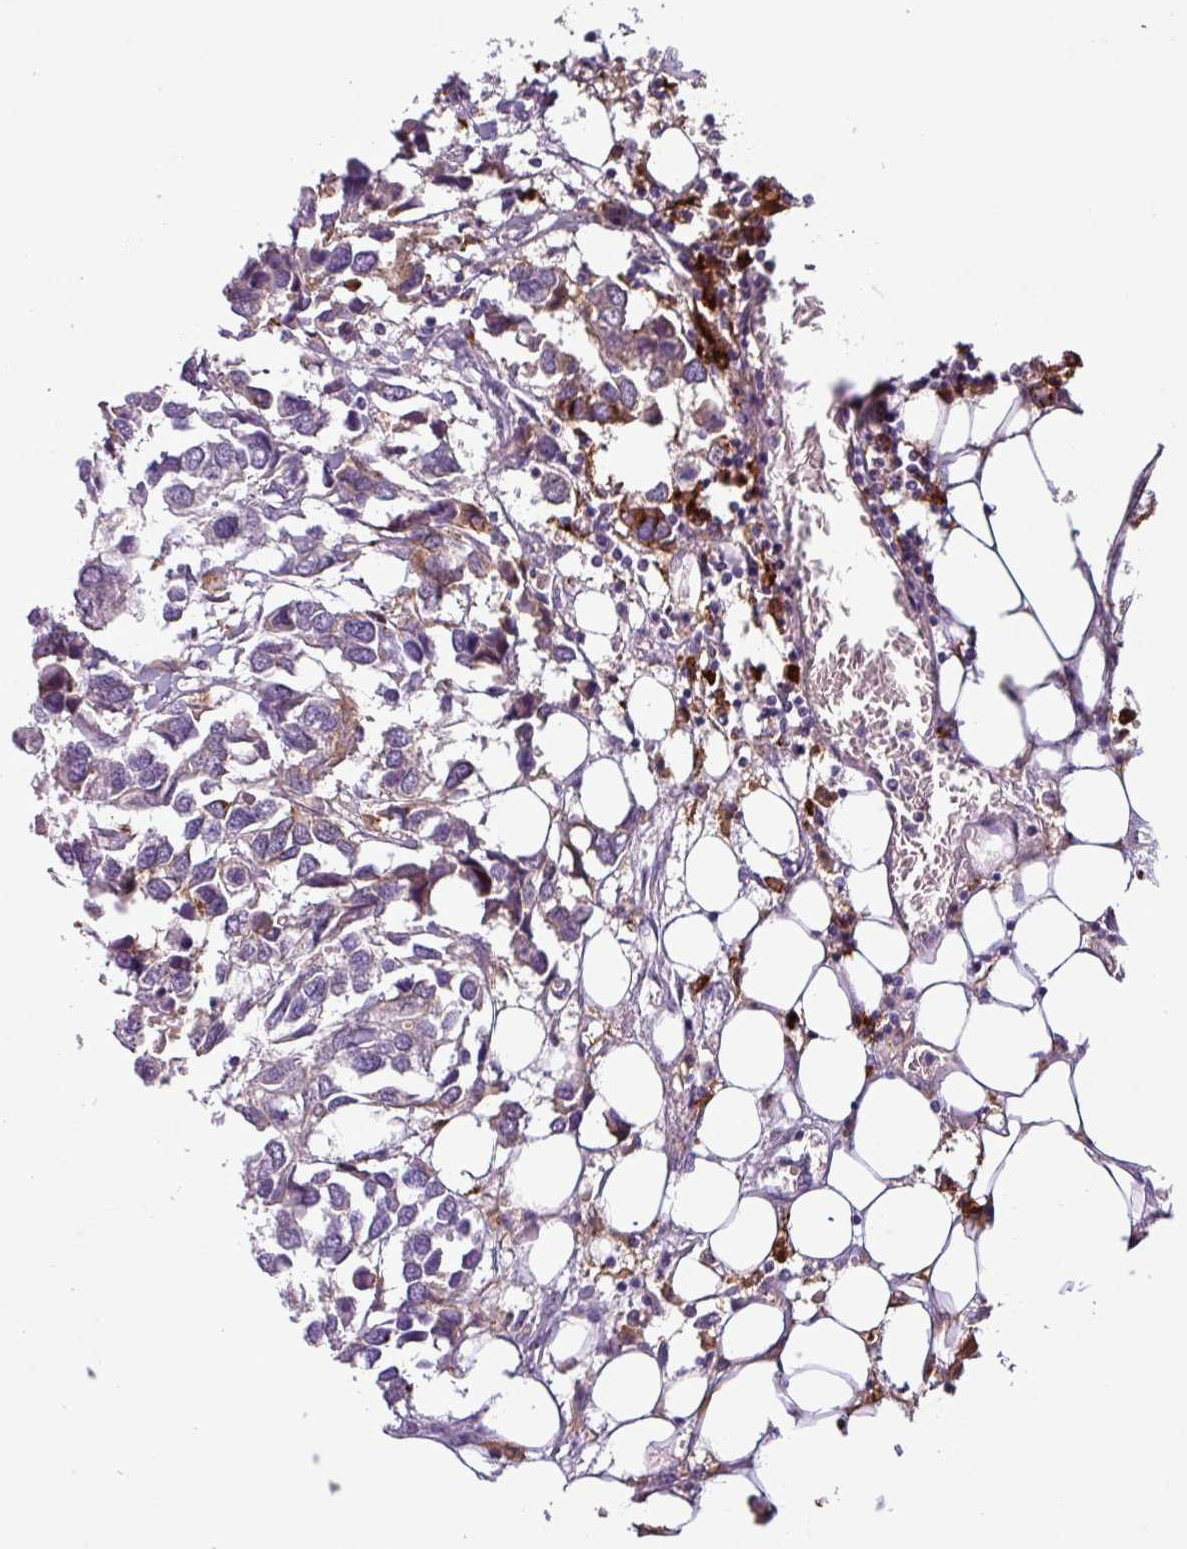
{"staining": {"intensity": "negative", "quantity": "none", "location": "none"}, "tissue": "breast cancer", "cell_type": "Tumor cells", "image_type": "cancer", "snomed": [{"axis": "morphology", "description": "Duct carcinoma"}, {"axis": "topography", "description": "Breast"}], "caption": "An image of breast cancer stained for a protein displays no brown staining in tumor cells.", "gene": "C9orf24", "patient": {"sex": "female", "age": 83}}